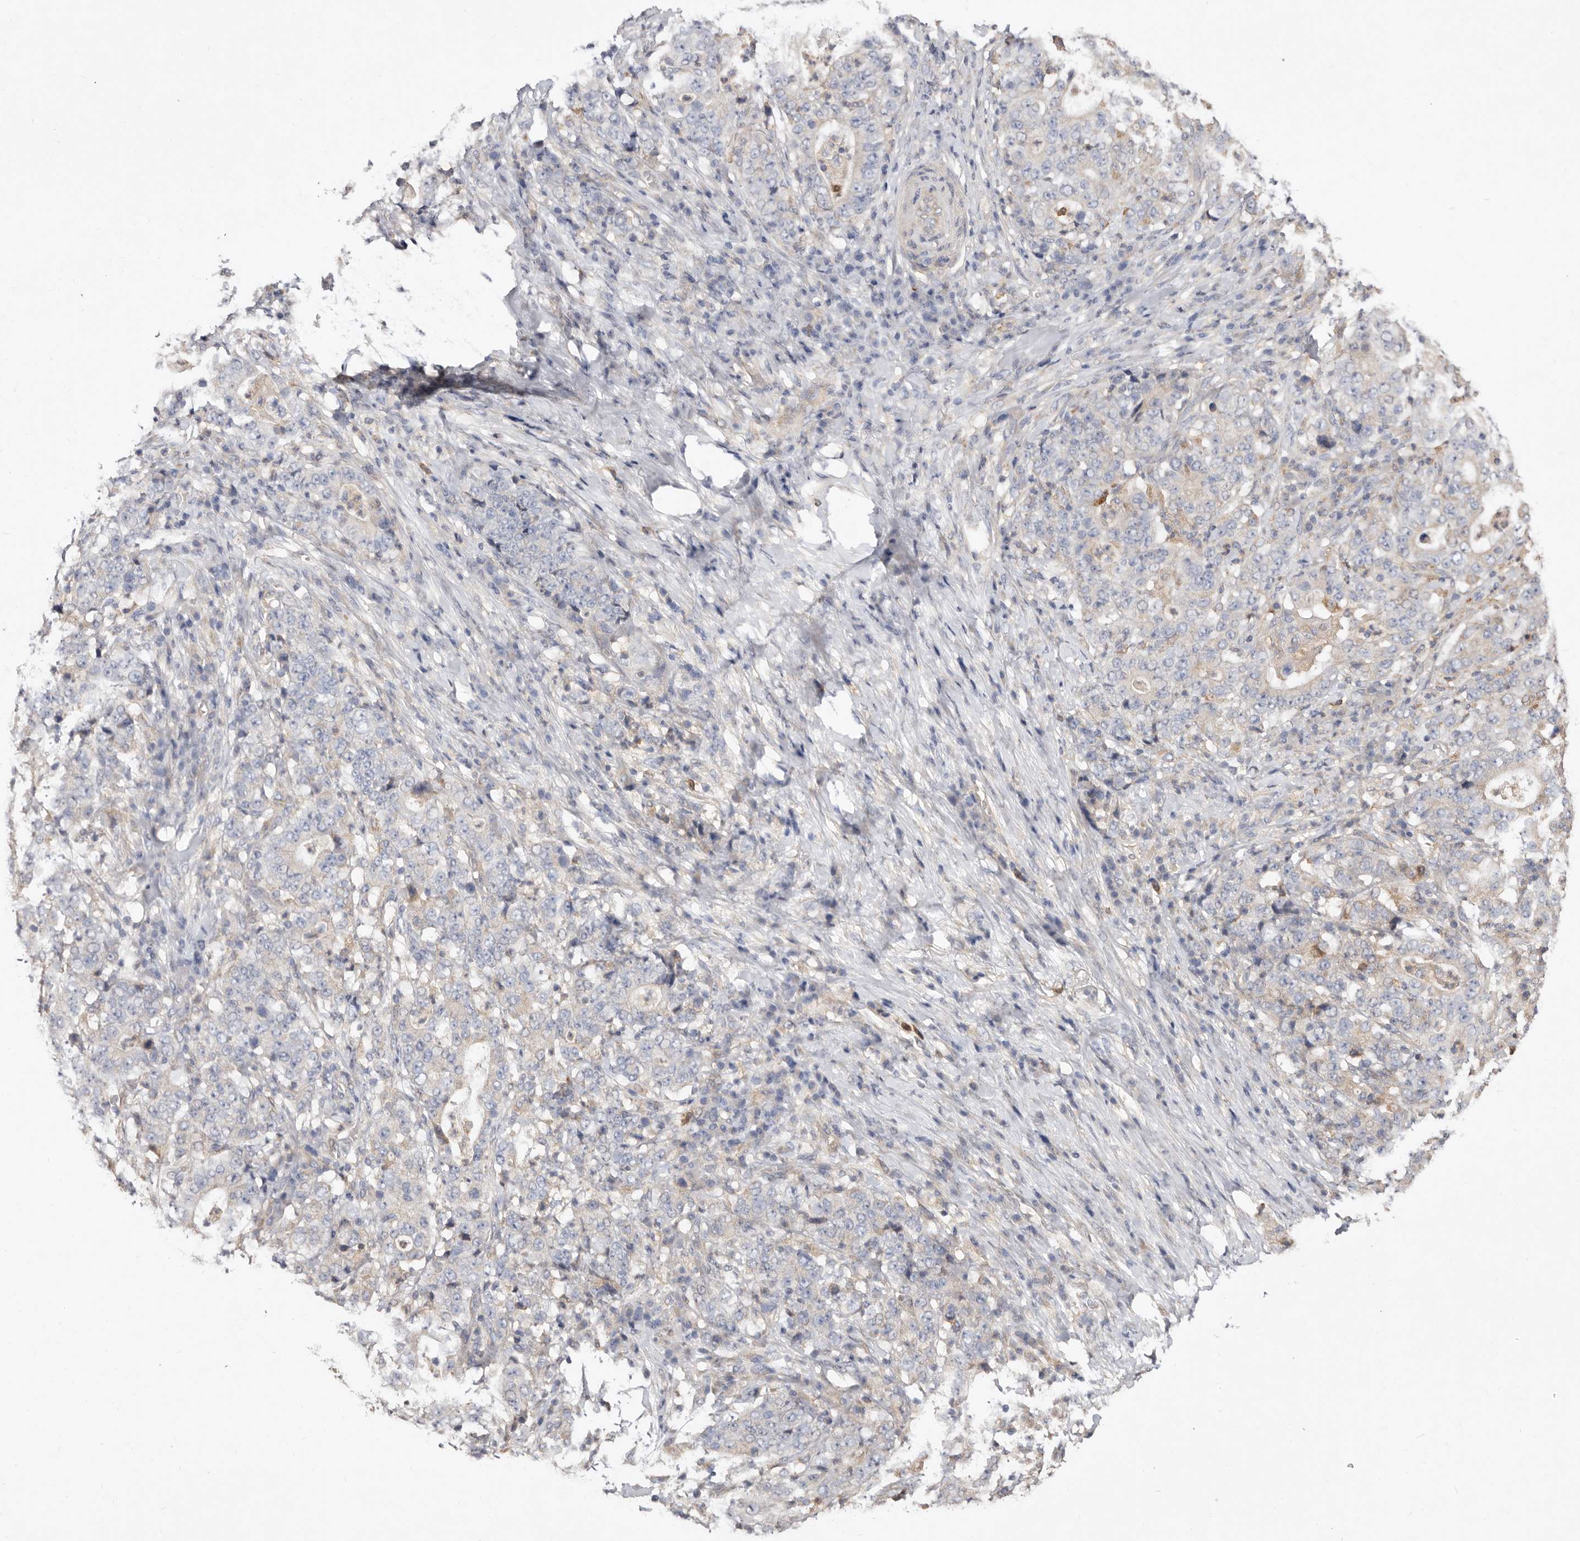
{"staining": {"intensity": "negative", "quantity": "none", "location": "none"}, "tissue": "stomach cancer", "cell_type": "Tumor cells", "image_type": "cancer", "snomed": [{"axis": "morphology", "description": "Normal tissue, NOS"}, {"axis": "morphology", "description": "Adenocarcinoma, NOS"}, {"axis": "topography", "description": "Stomach, upper"}, {"axis": "topography", "description": "Stomach"}], "caption": "A high-resolution histopathology image shows immunohistochemistry (IHC) staining of stomach cancer (adenocarcinoma), which demonstrates no significant staining in tumor cells.", "gene": "LRRC25", "patient": {"sex": "male", "age": 59}}